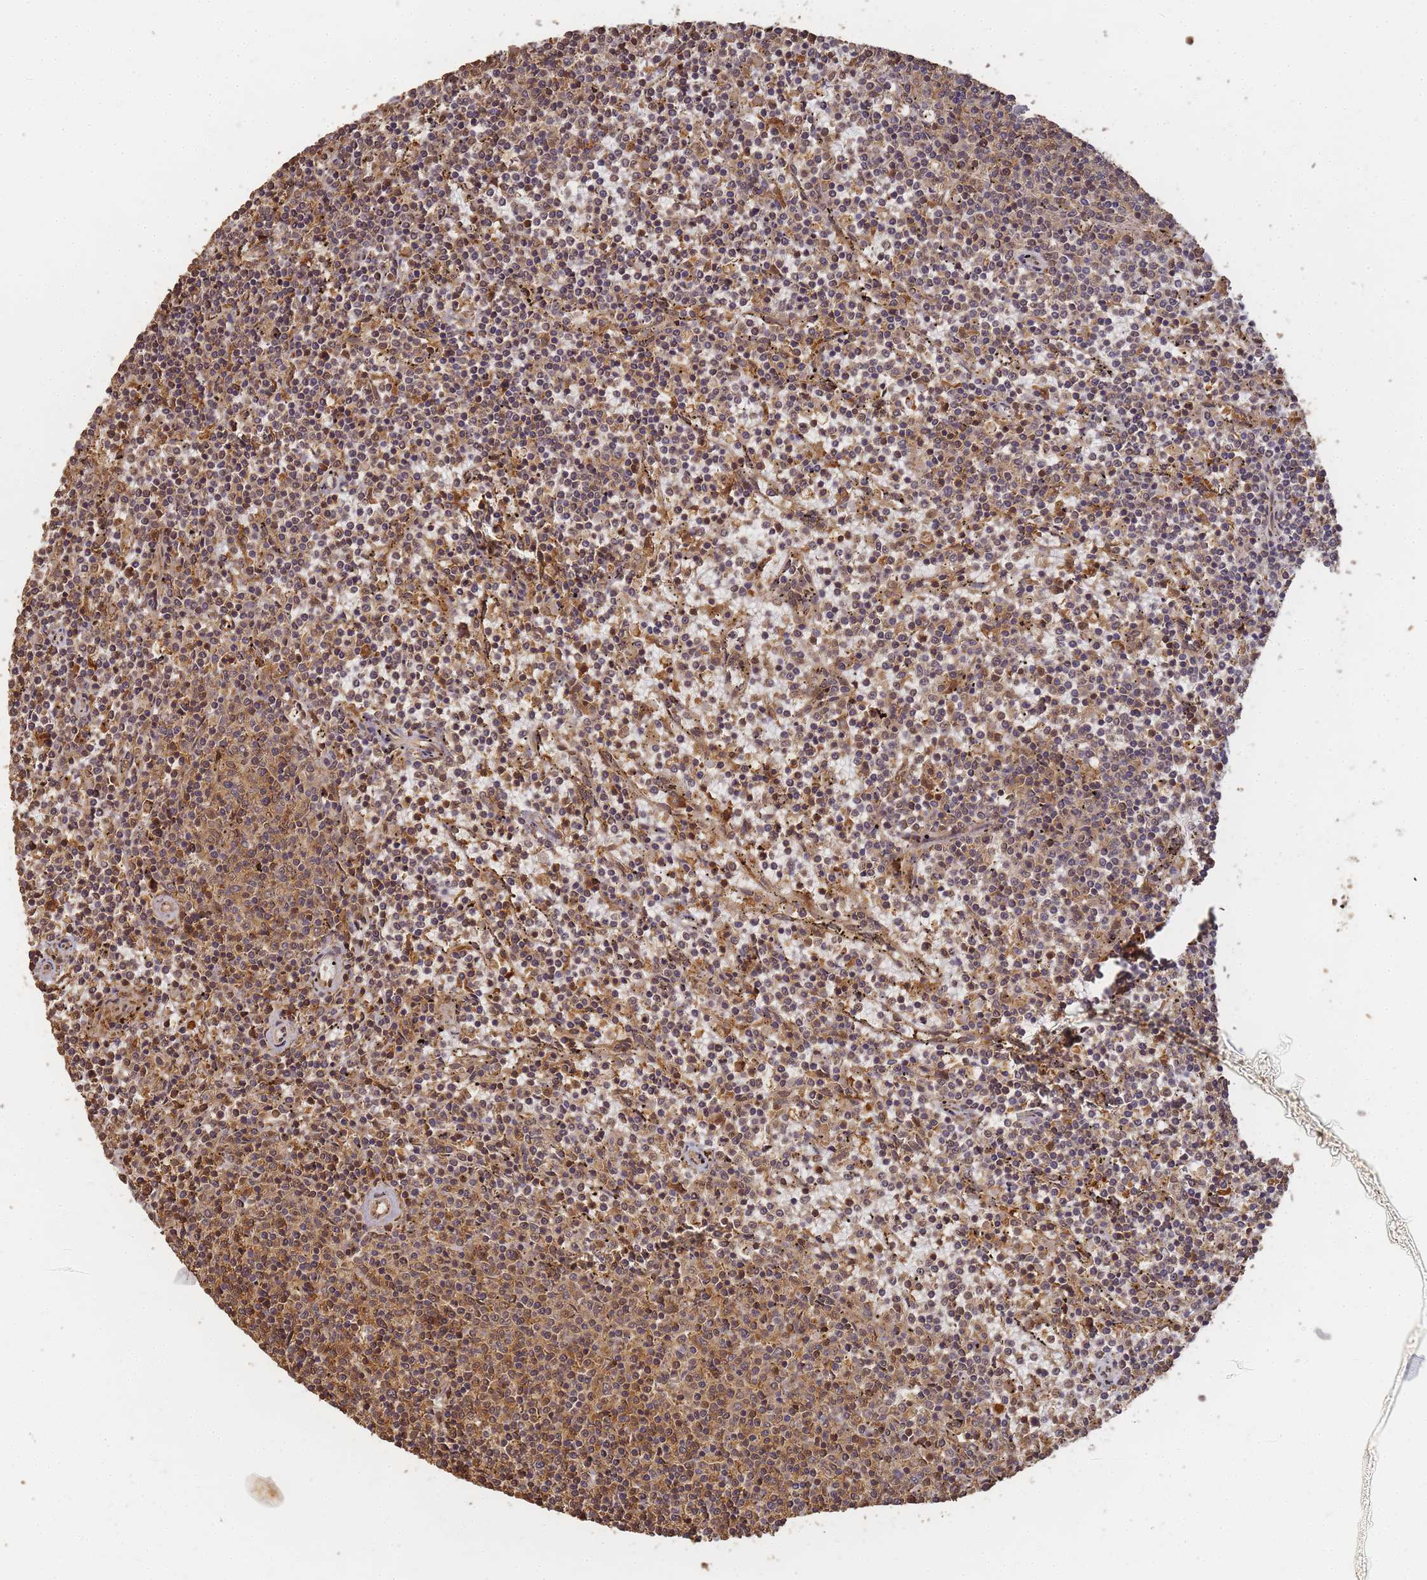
{"staining": {"intensity": "moderate", "quantity": "25%-75%", "location": "cytoplasmic/membranous,nuclear"}, "tissue": "lymphoma", "cell_type": "Tumor cells", "image_type": "cancer", "snomed": [{"axis": "morphology", "description": "Malignant lymphoma, non-Hodgkin's type, Low grade"}, {"axis": "topography", "description": "Spleen"}], "caption": "Tumor cells show medium levels of moderate cytoplasmic/membranous and nuclear staining in approximately 25%-75% of cells in human lymphoma.", "gene": "ALKBH1", "patient": {"sex": "female", "age": 50}}